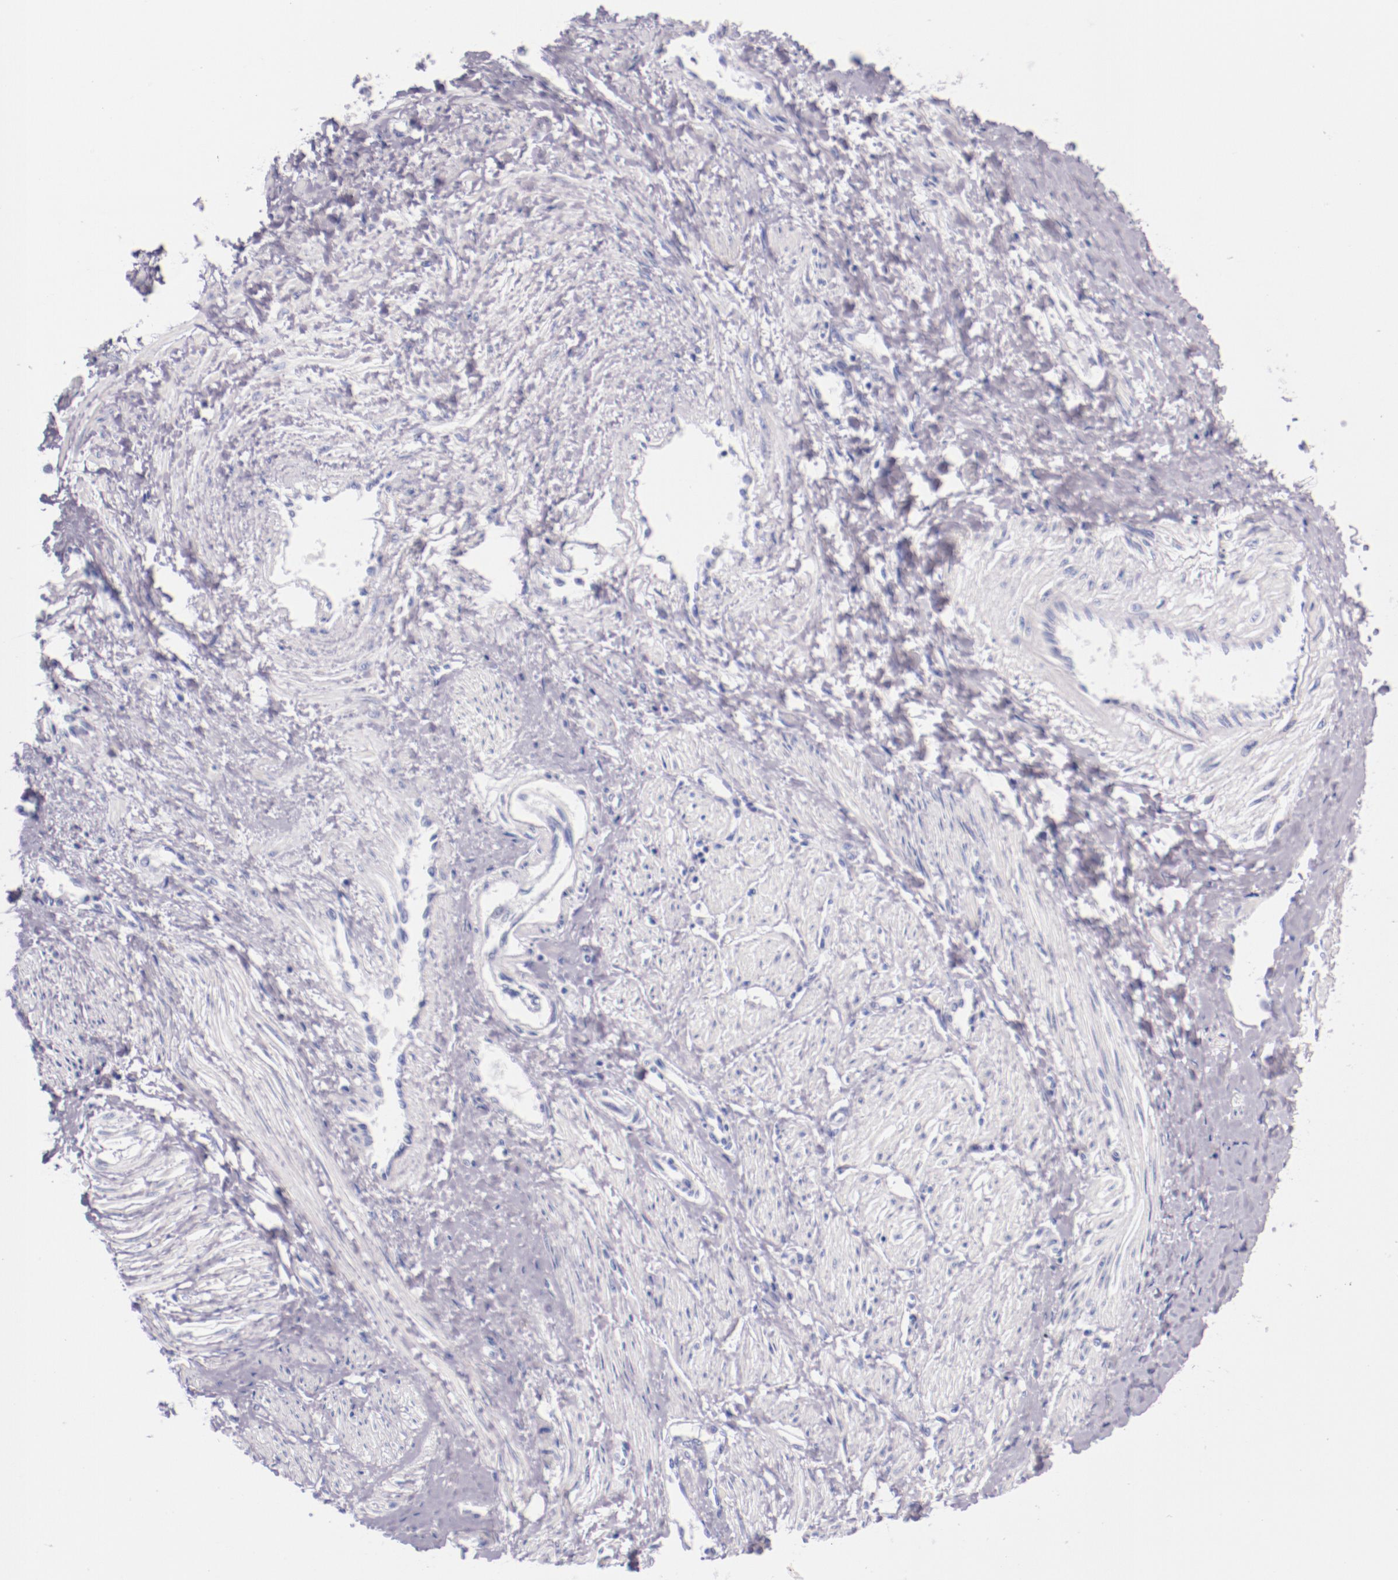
{"staining": {"intensity": "negative", "quantity": "none", "location": "none"}, "tissue": "smooth muscle", "cell_type": "Smooth muscle cells", "image_type": "normal", "snomed": [{"axis": "morphology", "description": "Normal tissue, NOS"}, {"axis": "topography", "description": "Smooth muscle"}, {"axis": "topography", "description": "Uterus"}], "caption": "IHC micrograph of unremarkable smooth muscle: human smooth muscle stained with DAB (3,3'-diaminobenzidine) reveals no significant protein expression in smooth muscle cells.", "gene": "IRF4", "patient": {"sex": "female", "age": 39}}